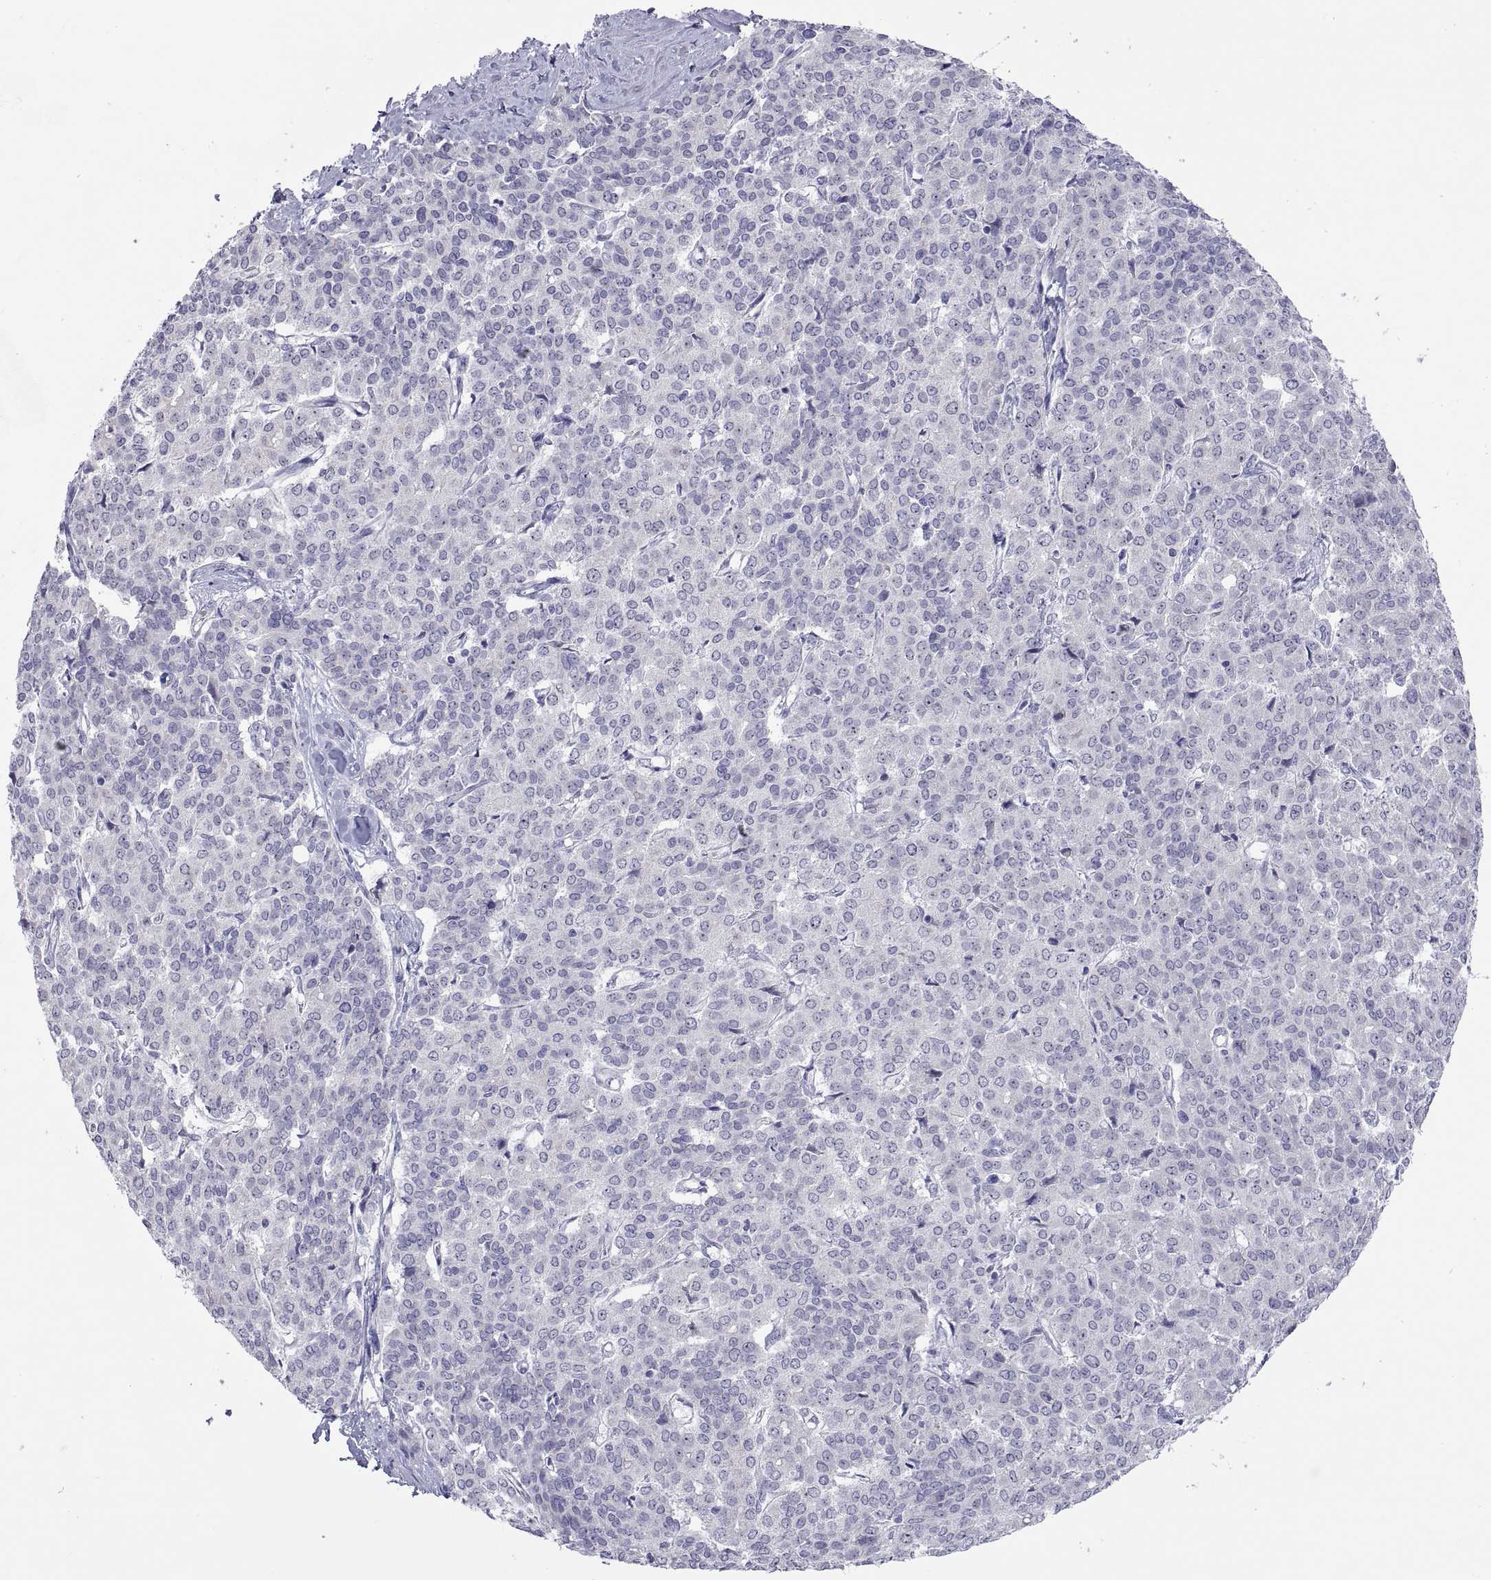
{"staining": {"intensity": "negative", "quantity": "none", "location": "none"}, "tissue": "liver cancer", "cell_type": "Tumor cells", "image_type": "cancer", "snomed": [{"axis": "morphology", "description": "Cholangiocarcinoma"}, {"axis": "topography", "description": "Liver"}], "caption": "Immunohistochemical staining of cholangiocarcinoma (liver) displays no significant expression in tumor cells.", "gene": "VSX2", "patient": {"sex": "female", "age": 47}}